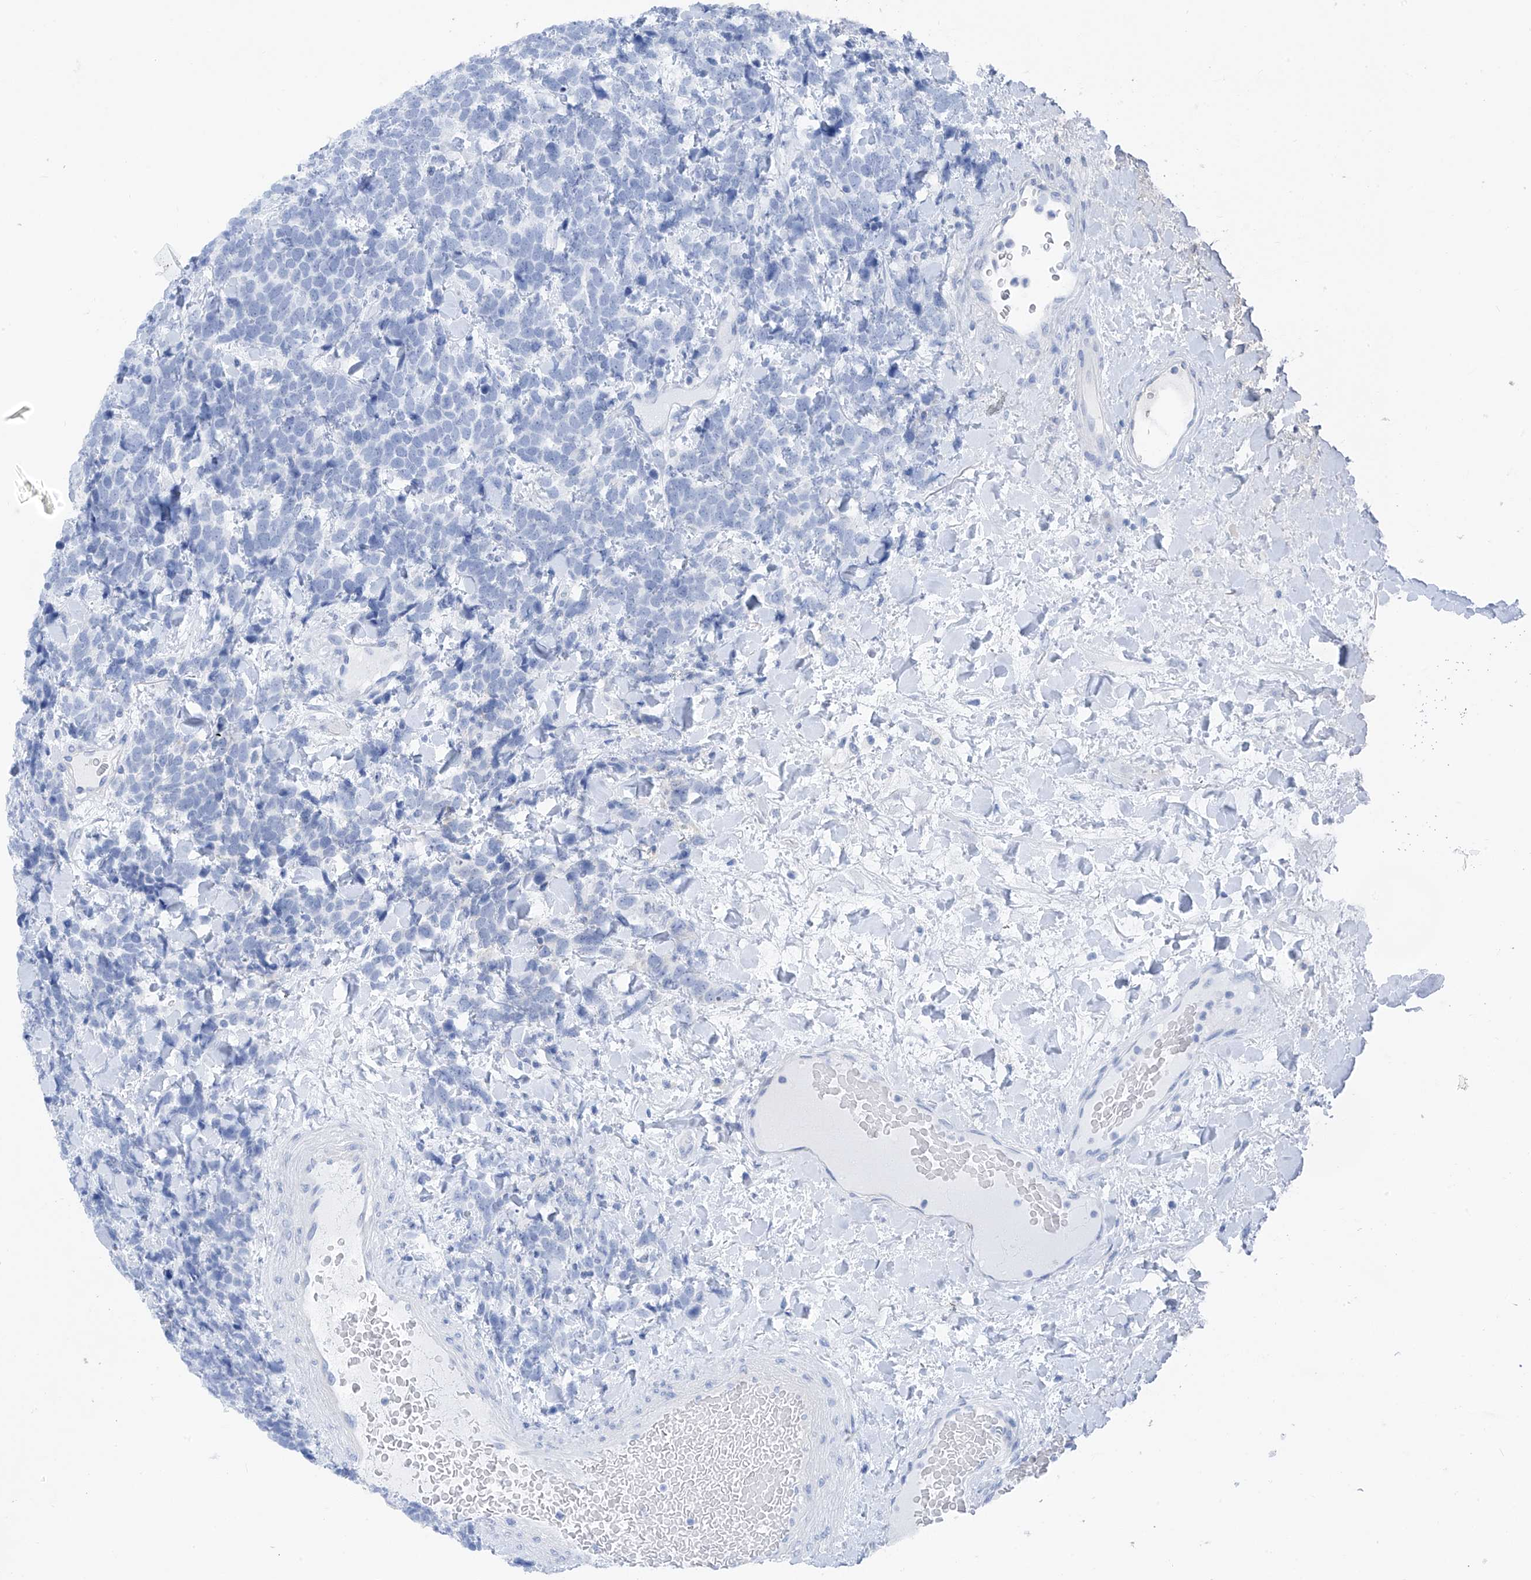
{"staining": {"intensity": "negative", "quantity": "none", "location": "none"}, "tissue": "urothelial cancer", "cell_type": "Tumor cells", "image_type": "cancer", "snomed": [{"axis": "morphology", "description": "Urothelial carcinoma, High grade"}, {"axis": "topography", "description": "Urinary bladder"}], "caption": "Immunohistochemistry (IHC) micrograph of urothelial carcinoma (high-grade) stained for a protein (brown), which shows no staining in tumor cells.", "gene": "SYN3", "patient": {"sex": "female", "age": 82}}